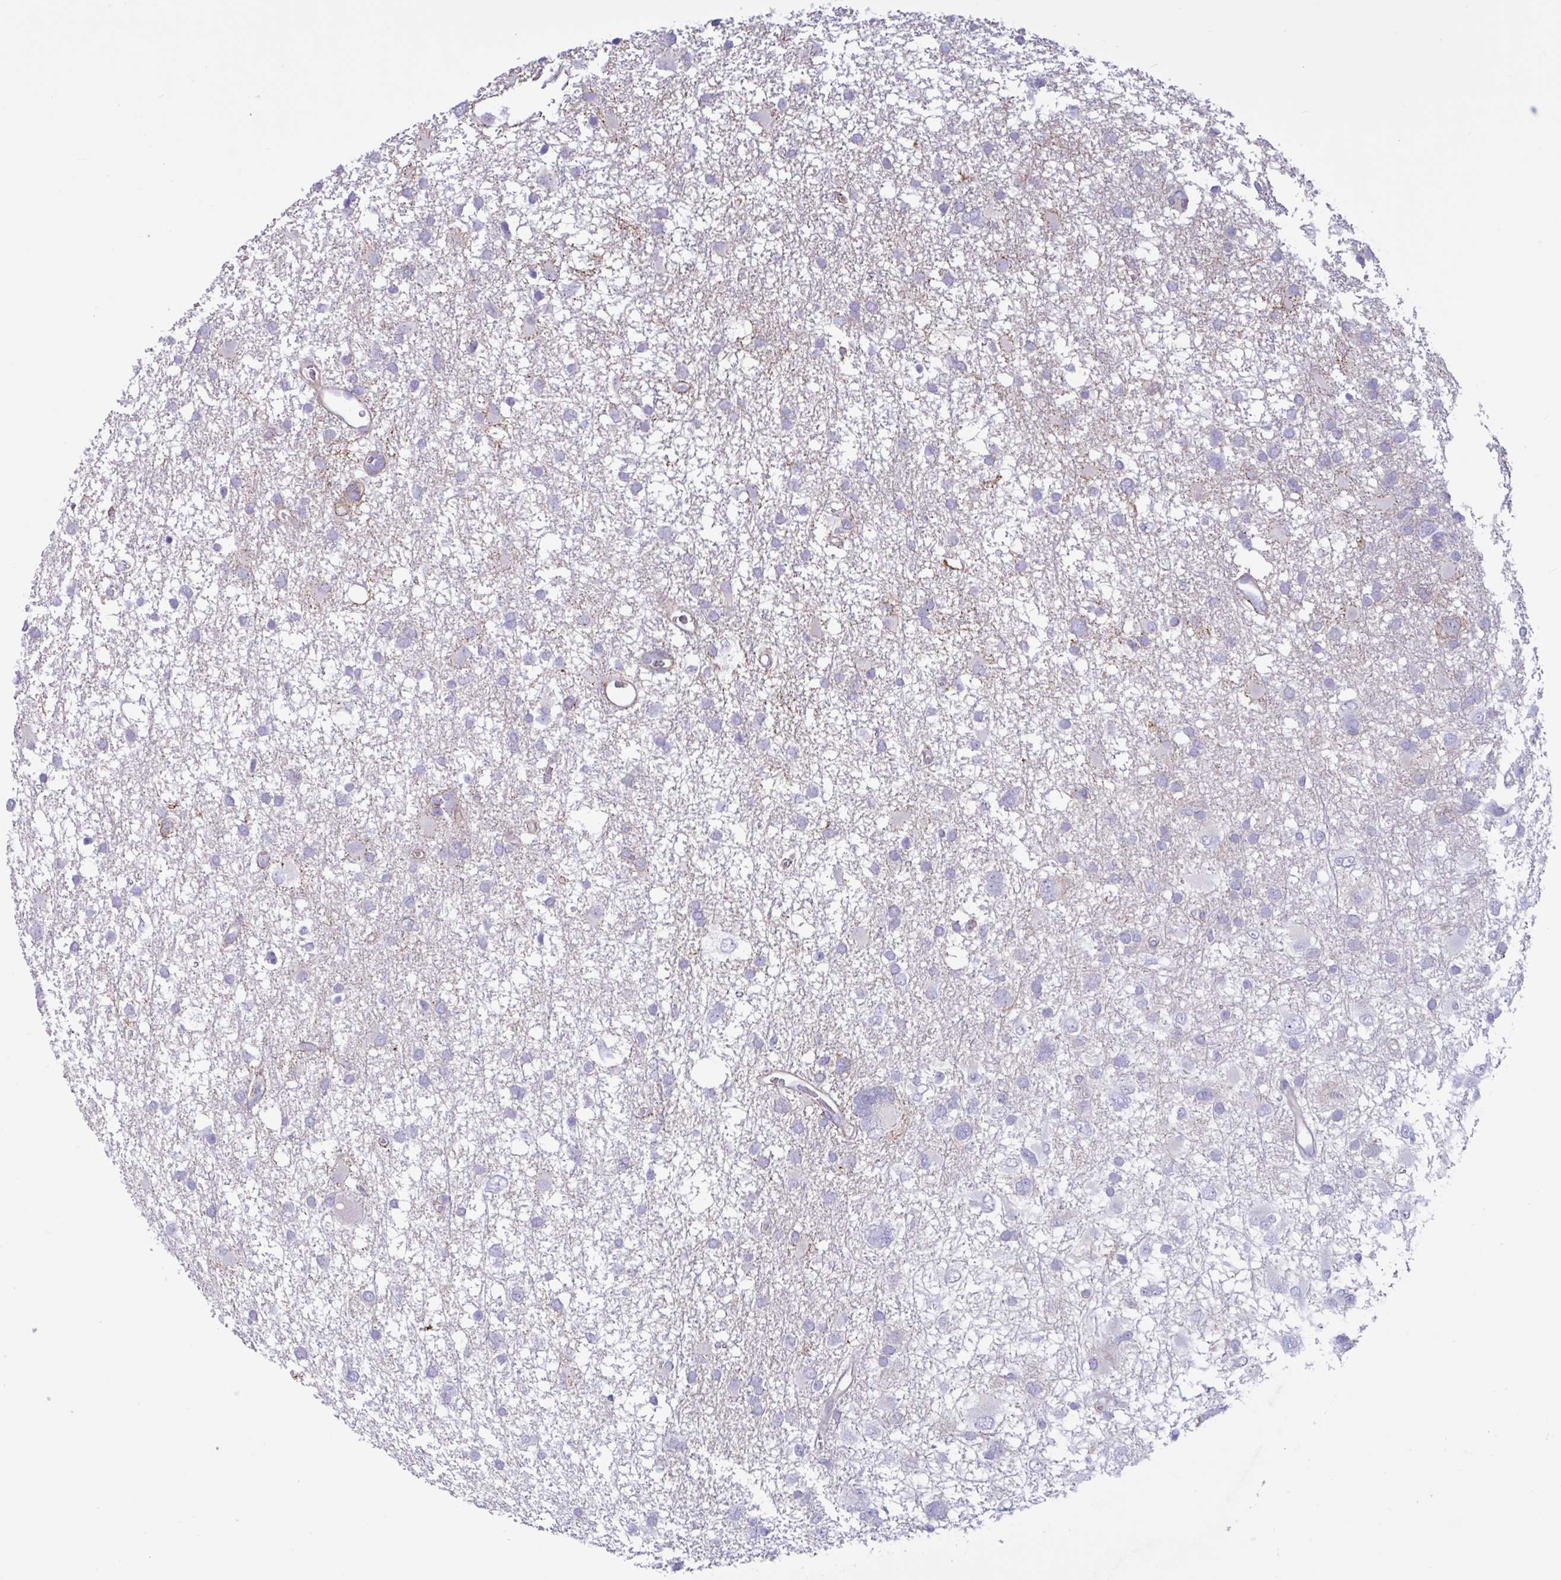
{"staining": {"intensity": "negative", "quantity": "none", "location": "none"}, "tissue": "glioma", "cell_type": "Tumor cells", "image_type": "cancer", "snomed": [{"axis": "morphology", "description": "Glioma, malignant, High grade"}, {"axis": "topography", "description": "Brain"}], "caption": "Tumor cells show no significant protein expression in malignant glioma (high-grade). The staining is performed using DAB brown chromogen with nuclei counter-stained in using hematoxylin.", "gene": "SLC66A1", "patient": {"sex": "male", "age": 61}}